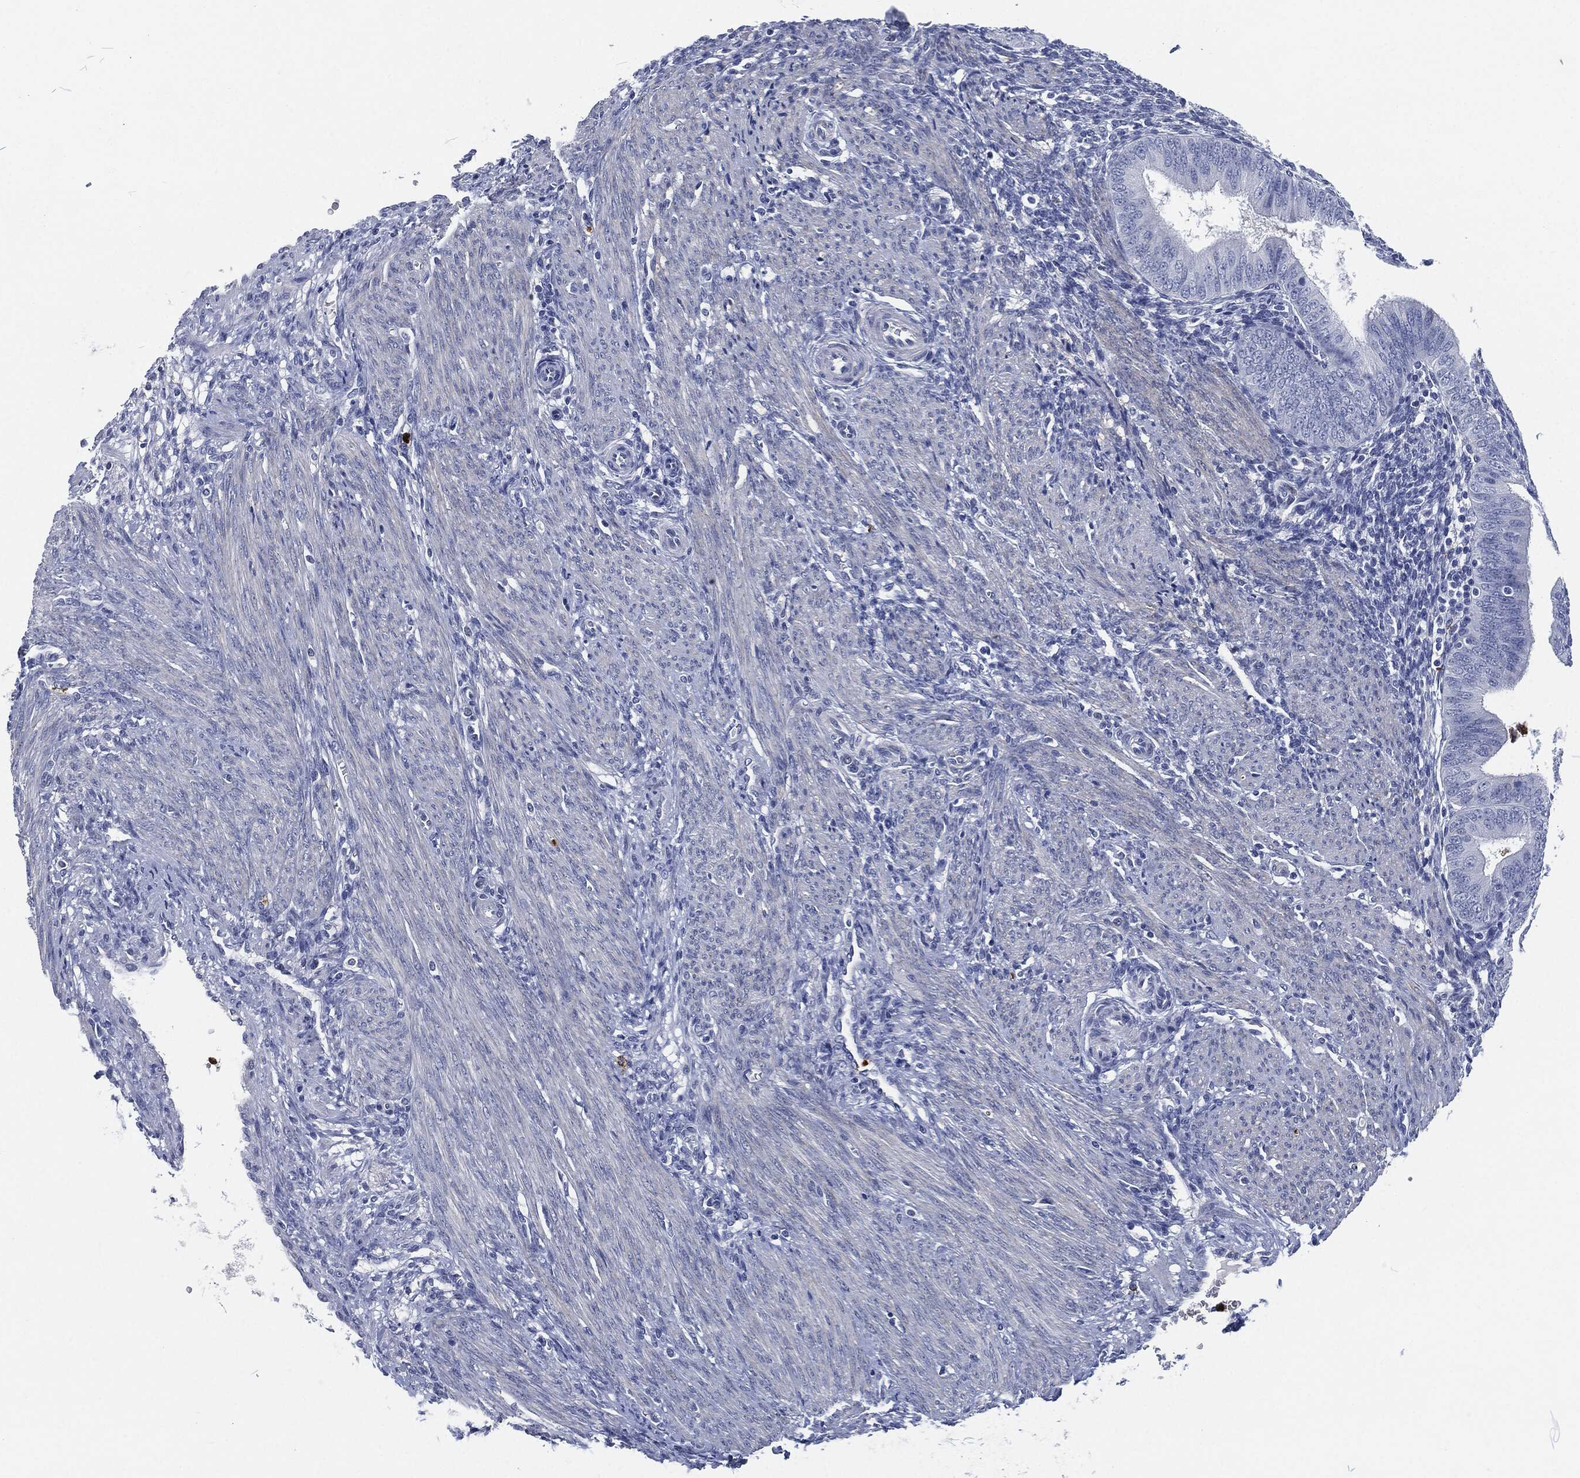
{"staining": {"intensity": "negative", "quantity": "none", "location": "none"}, "tissue": "endometrium", "cell_type": "Cells in endometrial stroma", "image_type": "normal", "snomed": [{"axis": "morphology", "description": "Normal tissue, NOS"}, {"axis": "topography", "description": "Endometrium"}], "caption": "Cells in endometrial stroma are negative for brown protein staining in normal endometrium. (DAB IHC with hematoxylin counter stain).", "gene": "MPO", "patient": {"sex": "female", "age": 39}}